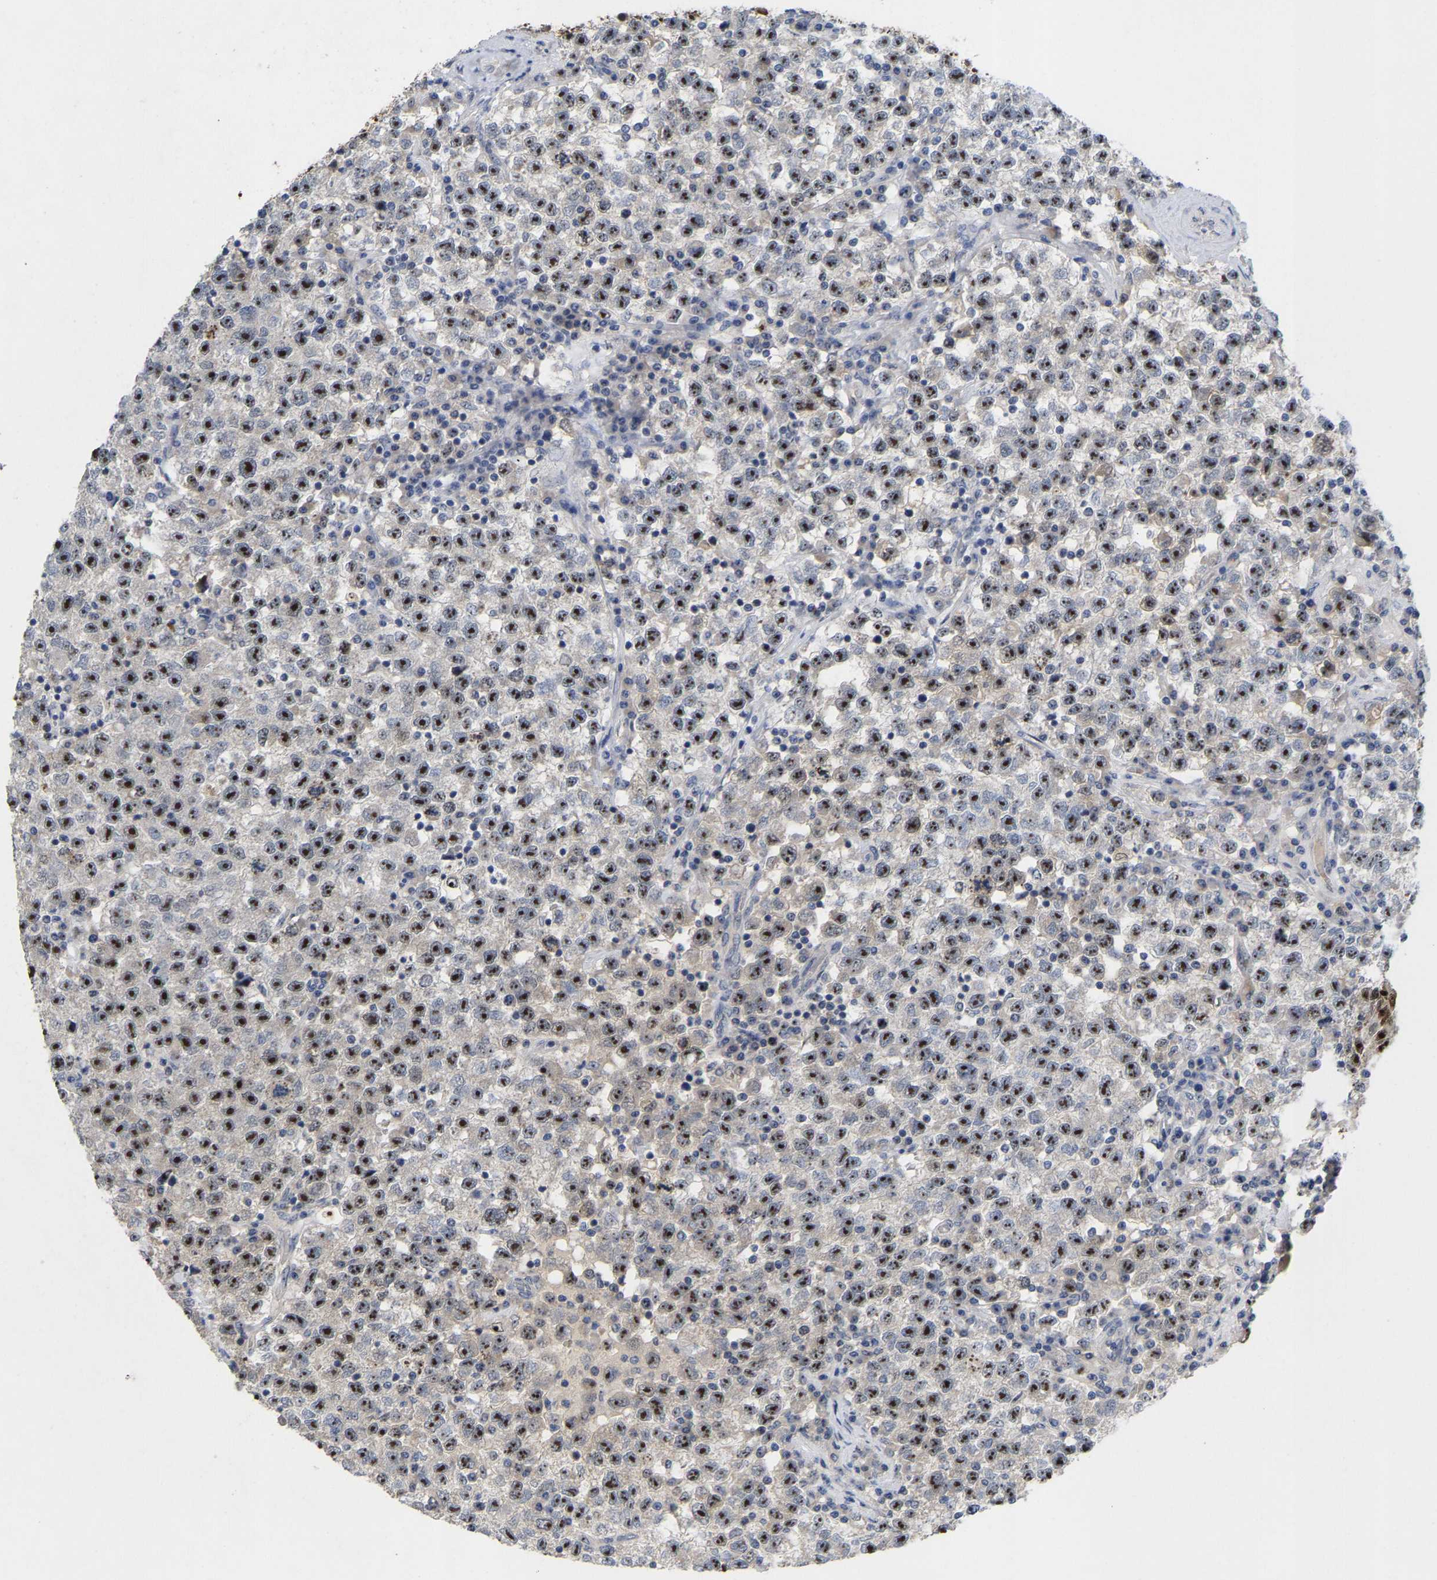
{"staining": {"intensity": "strong", "quantity": ">75%", "location": "nuclear"}, "tissue": "testis cancer", "cell_type": "Tumor cells", "image_type": "cancer", "snomed": [{"axis": "morphology", "description": "Seminoma, NOS"}, {"axis": "topography", "description": "Testis"}], "caption": "Immunohistochemical staining of human testis cancer reveals strong nuclear protein positivity in approximately >75% of tumor cells.", "gene": "NLE1", "patient": {"sex": "male", "age": 22}}